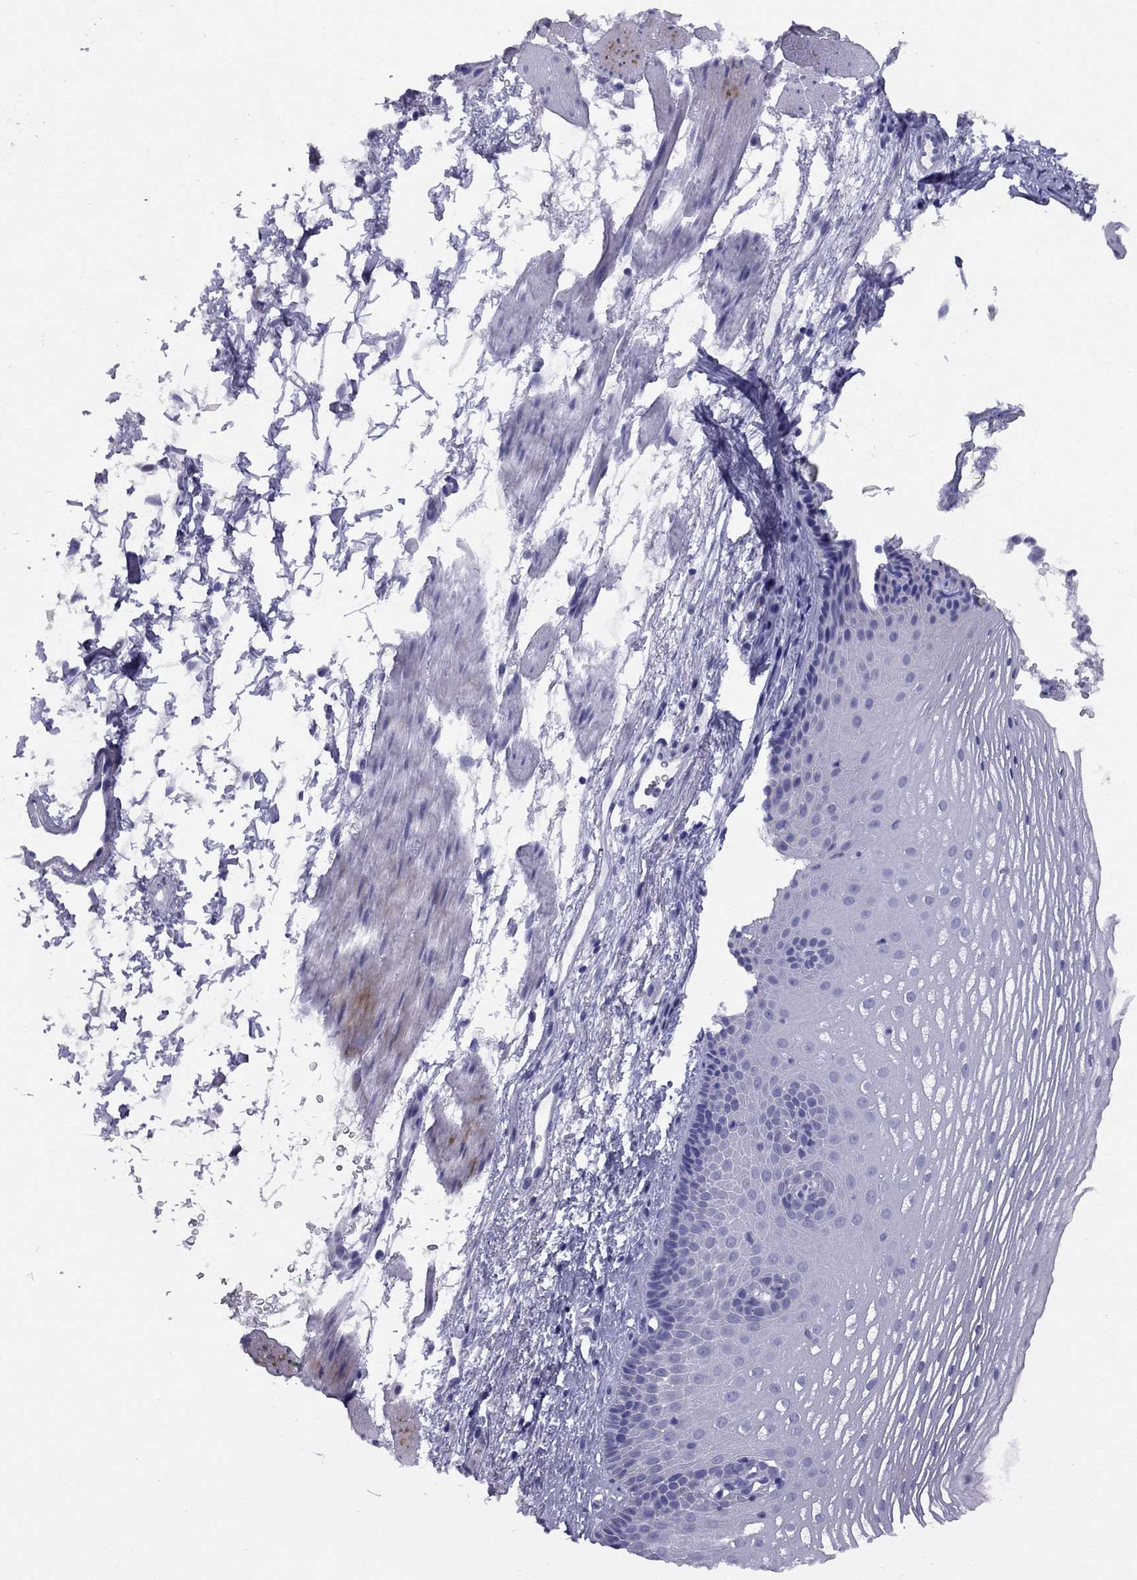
{"staining": {"intensity": "negative", "quantity": "none", "location": "none"}, "tissue": "esophagus", "cell_type": "Squamous epithelial cells", "image_type": "normal", "snomed": [{"axis": "morphology", "description": "Normal tissue, NOS"}, {"axis": "topography", "description": "Esophagus"}], "caption": "IHC of normal esophagus exhibits no staining in squamous epithelial cells. Nuclei are stained in blue.", "gene": "GRIA2", "patient": {"sex": "male", "age": 76}}